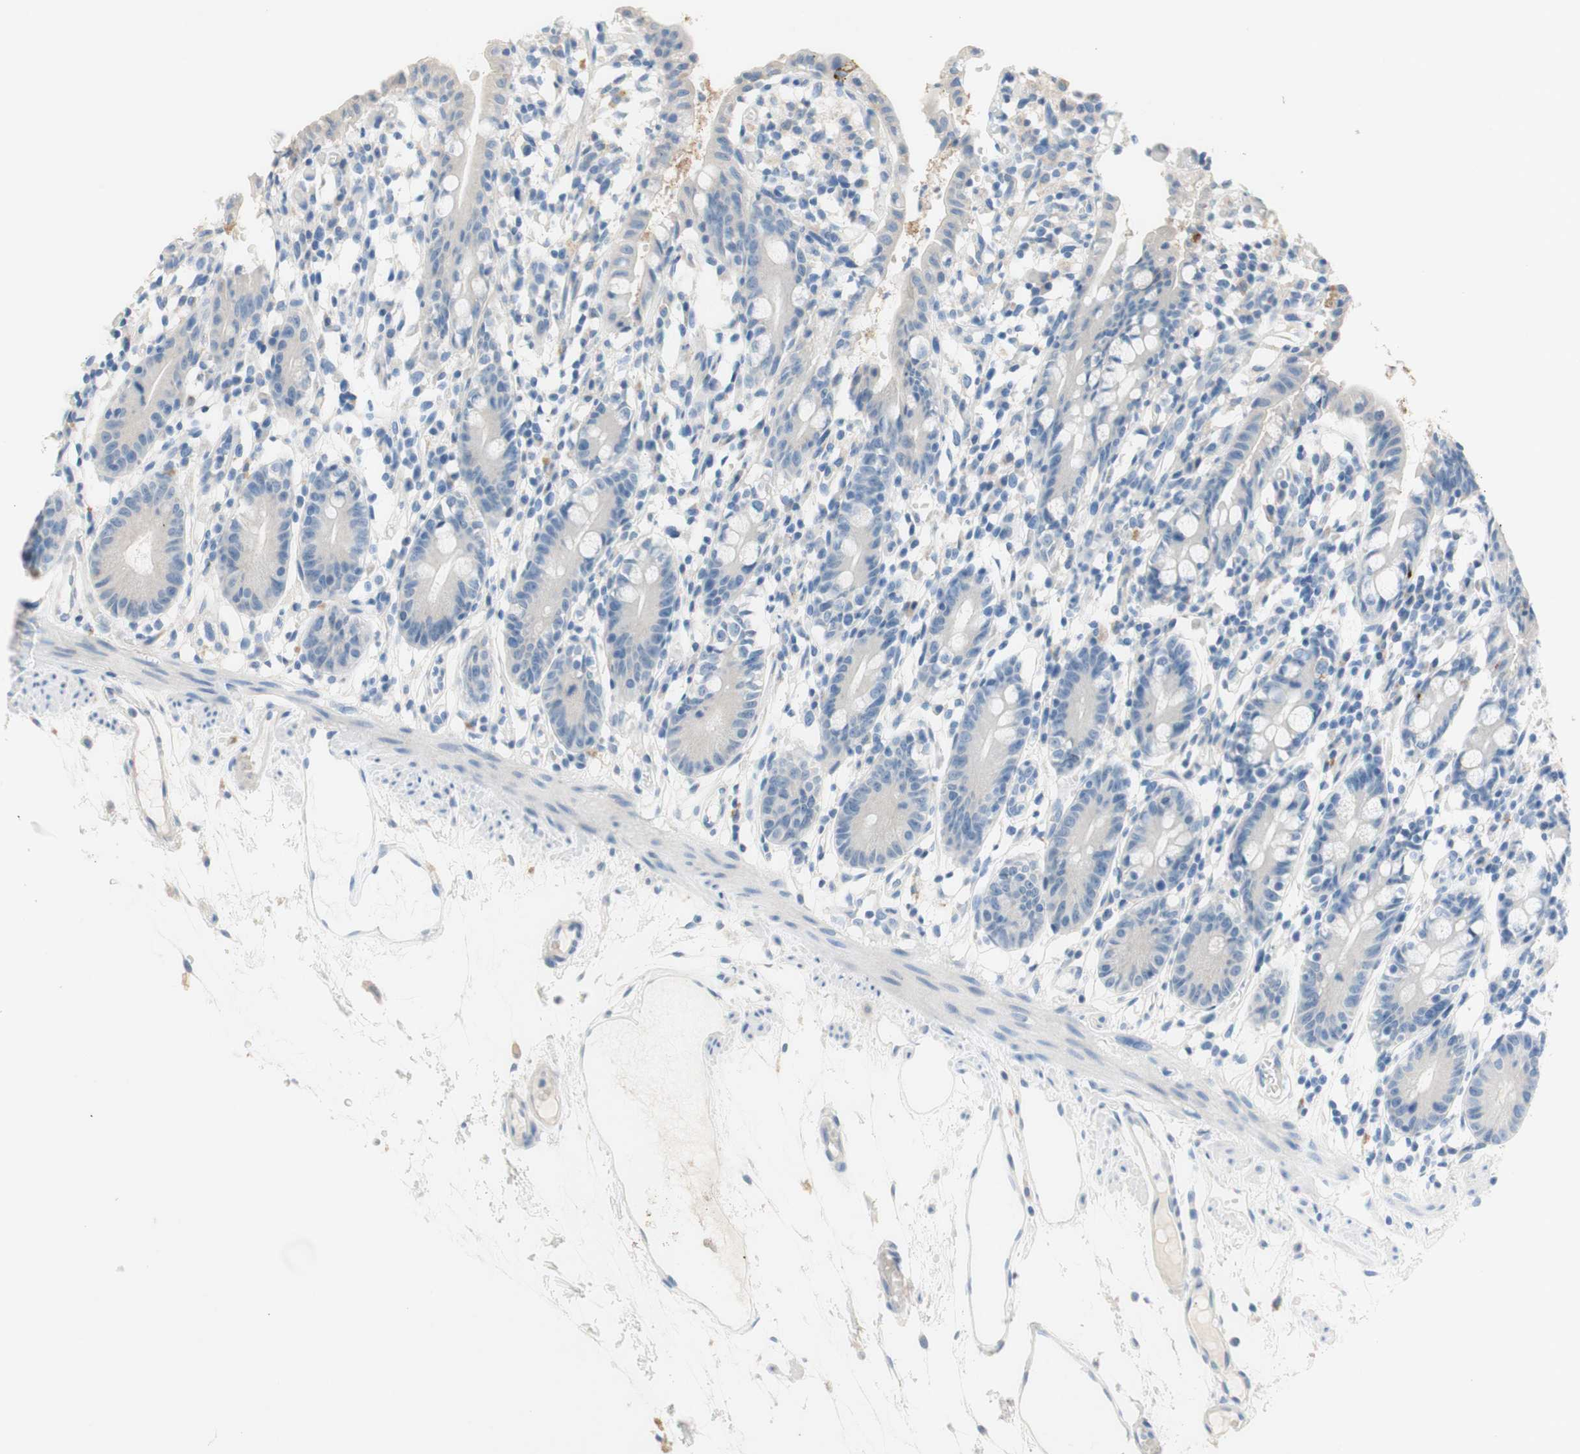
{"staining": {"intensity": "weak", "quantity": "25%-75%", "location": "cytoplasmic/membranous"}, "tissue": "small intestine", "cell_type": "Glandular cells", "image_type": "normal", "snomed": [{"axis": "morphology", "description": "Normal tissue, NOS"}, {"axis": "morphology", "description": "Cystadenocarcinoma, serous, Metastatic site"}, {"axis": "topography", "description": "Small intestine"}], "caption": "Weak cytoplasmic/membranous positivity for a protein is seen in about 25%-75% of glandular cells of unremarkable small intestine using IHC.", "gene": "POLR2J3", "patient": {"sex": "female", "age": 61}}